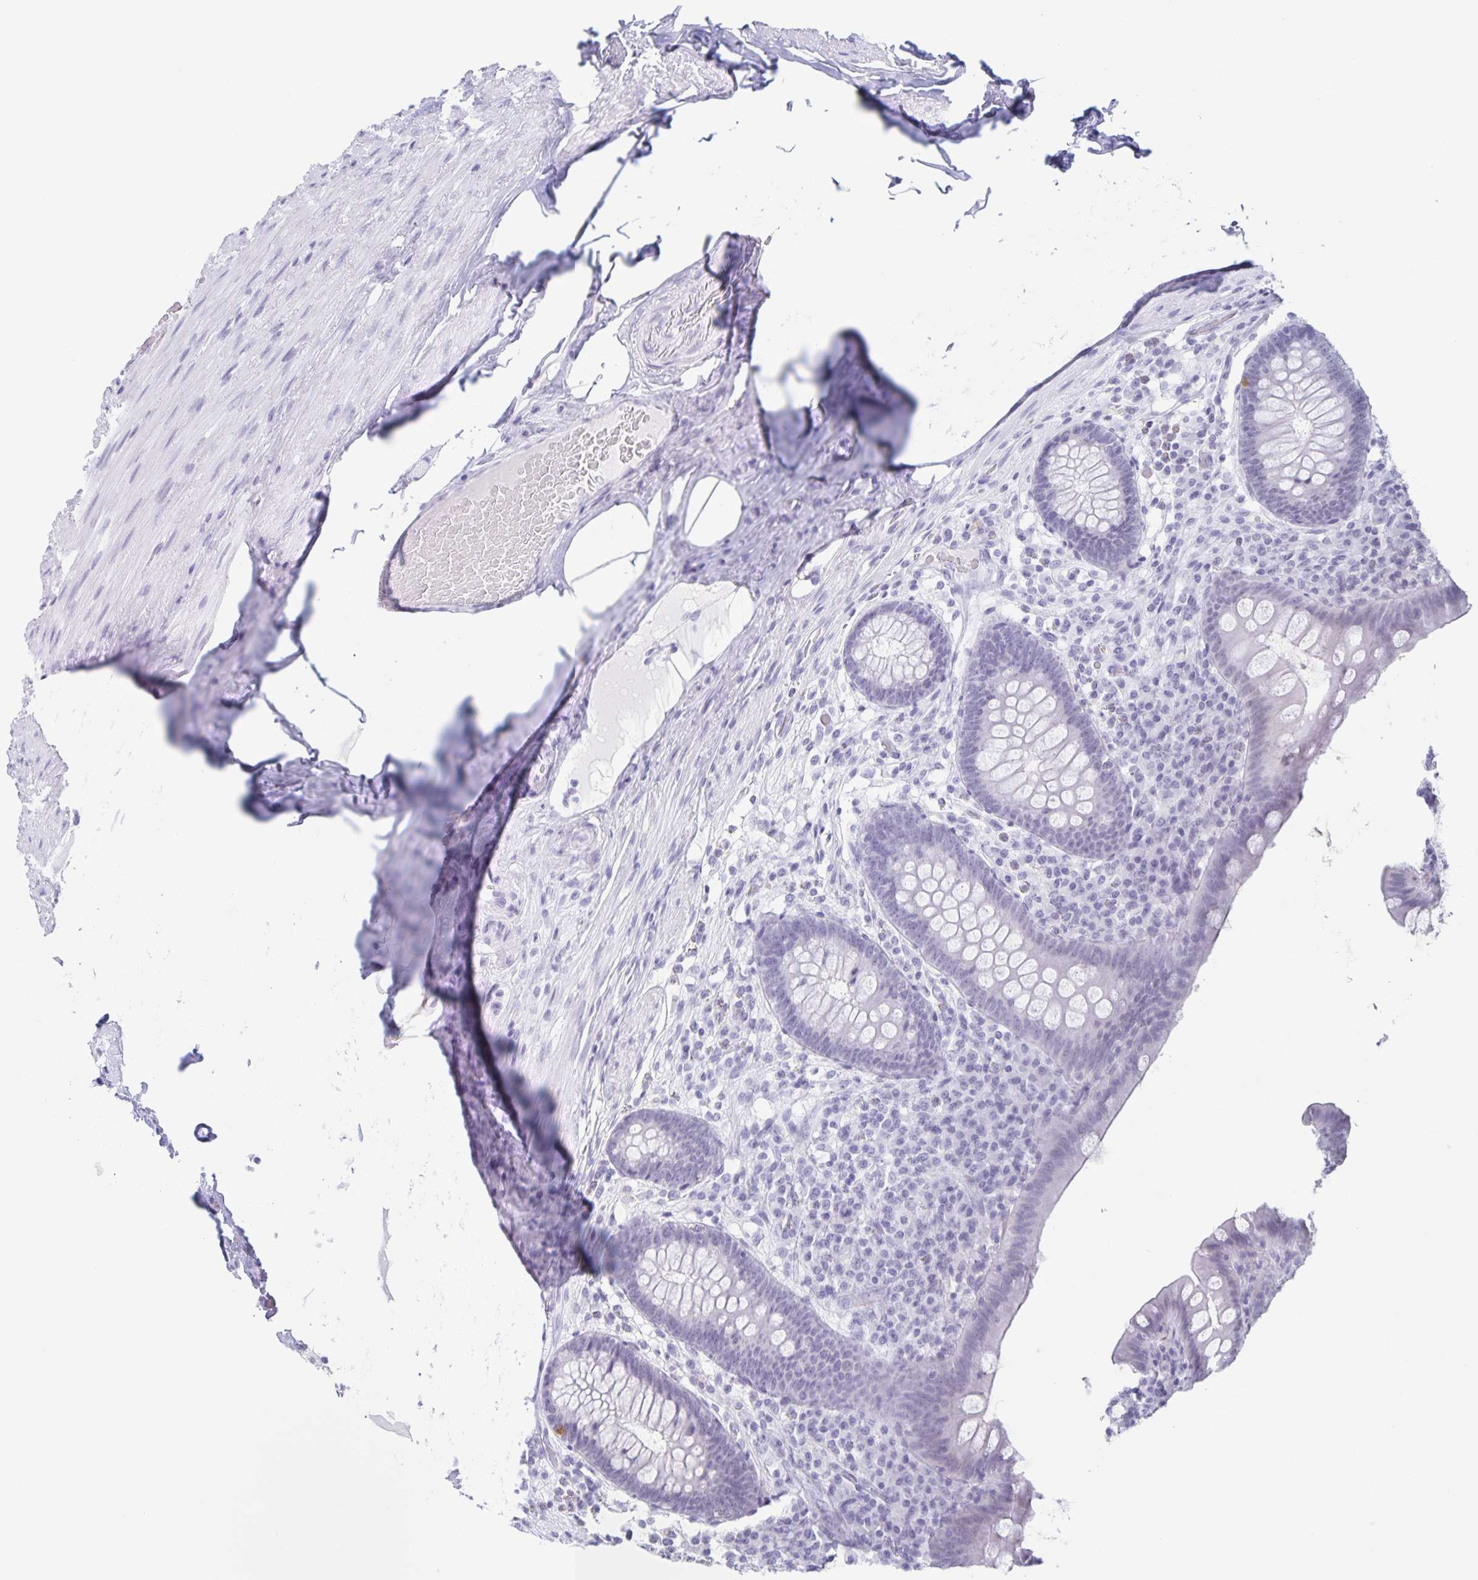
{"staining": {"intensity": "negative", "quantity": "none", "location": "none"}, "tissue": "appendix", "cell_type": "Glandular cells", "image_type": "normal", "snomed": [{"axis": "morphology", "description": "Normal tissue, NOS"}, {"axis": "topography", "description": "Appendix"}], "caption": "Image shows no protein staining in glandular cells of benign appendix.", "gene": "LCE6A", "patient": {"sex": "male", "age": 71}}